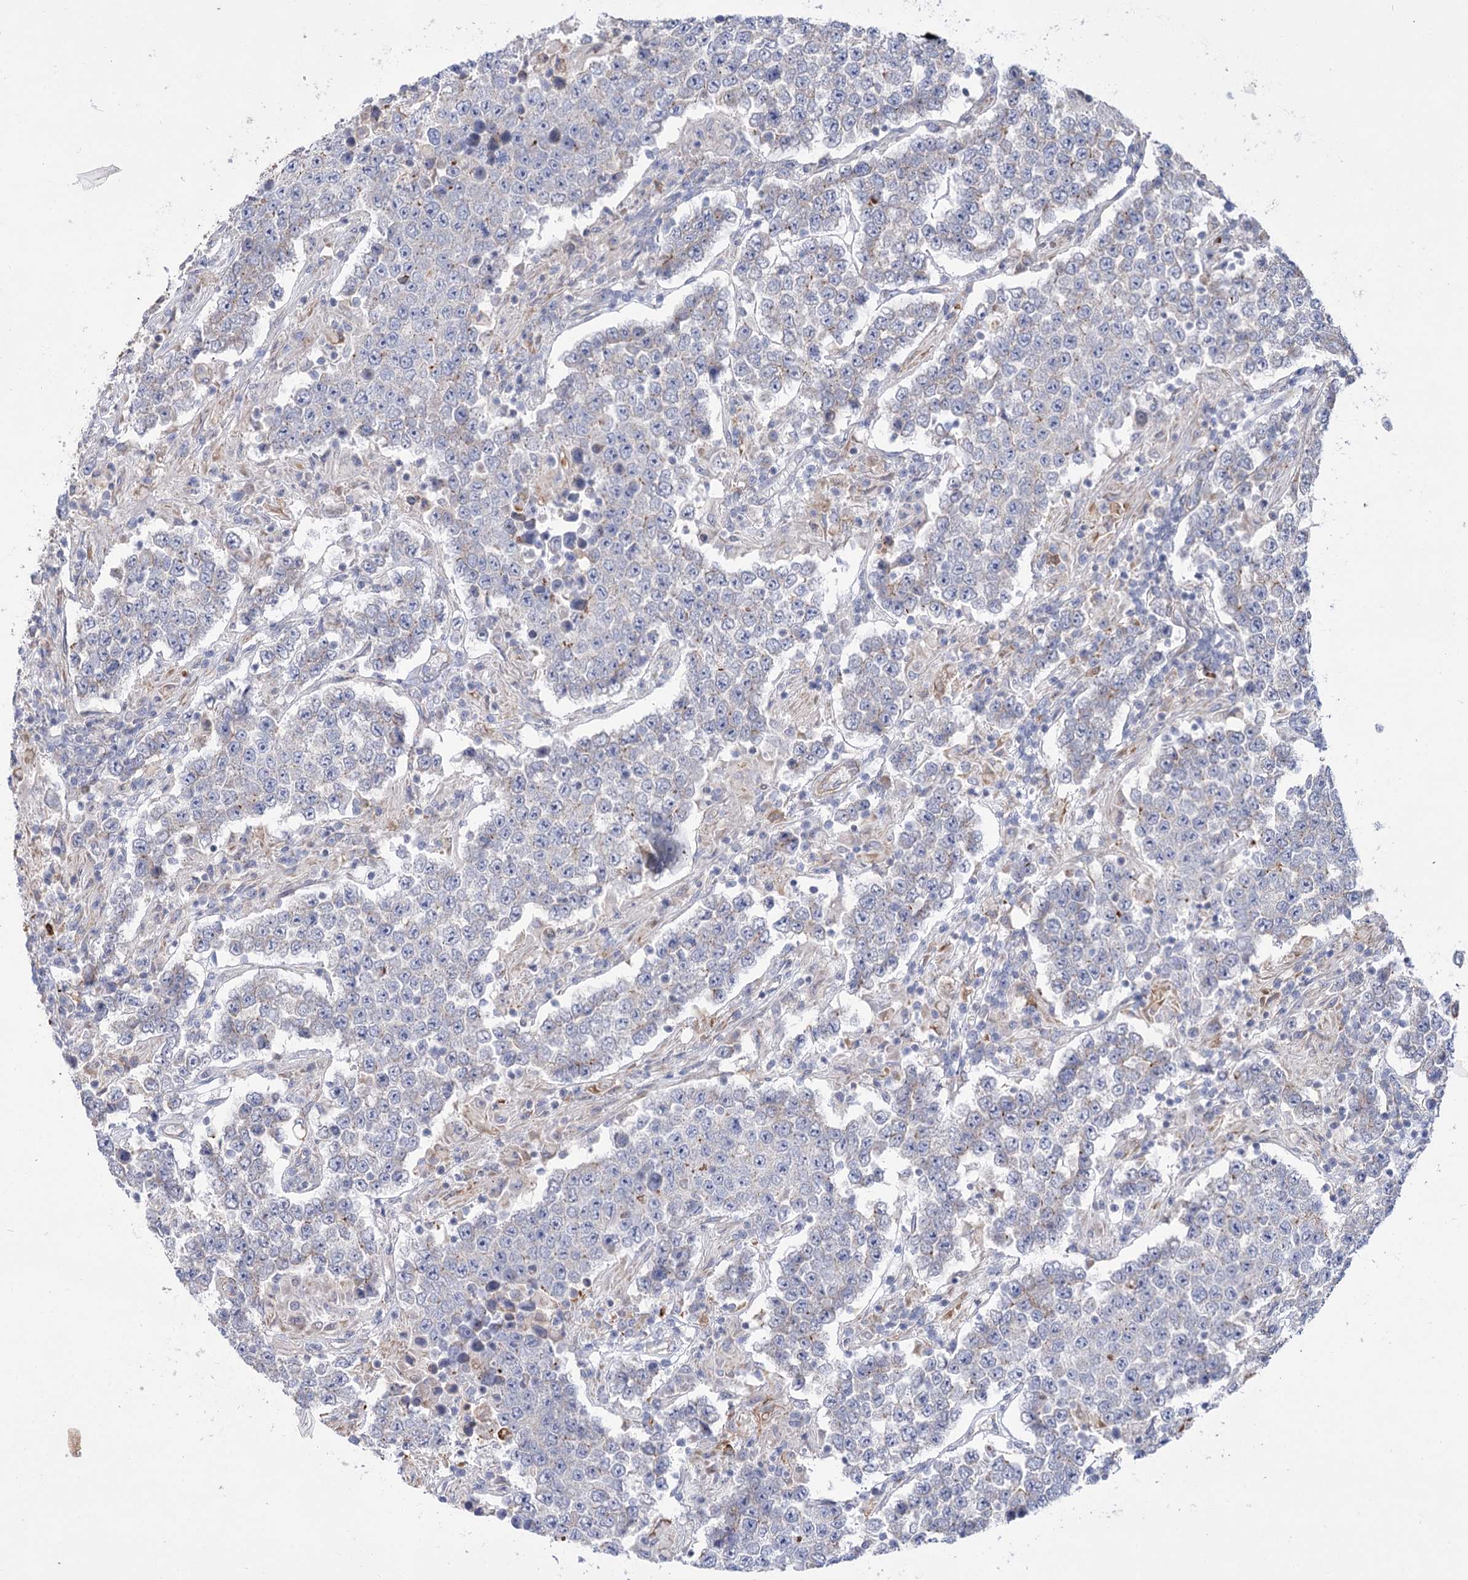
{"staining": {"intensity": "negative", "quantity": "none", "location": "none"}, "tissue": "testis cancer", "cell_type": "Tumor cells", "image_type": "cancer", "snomed": [{"axis": "morphology", "description": "Normal tissue, NOS"}, {"axis": "morphology", "description": "Urothelial carcinoma, High grade"}, {"axis": "morphology", "description": "Seminoma, NOS"}, {"axis": "morphology", "description": "Carcinoma, Embryonal, NOS"}, {"axis": "topography", "description": "Urinary bladder"}, {"axis": "topography", "description": "Testis"}], "caption": "An immunohistochemistry histopathology image of testis cancer (high-grade urothelial carcinoma) is shown. There is no staining in tumor cells of testis cancer (high-grade urothelial carcinoma).", "gene": "TMEM164", "patient": {"sex": "male", "age": 41}}